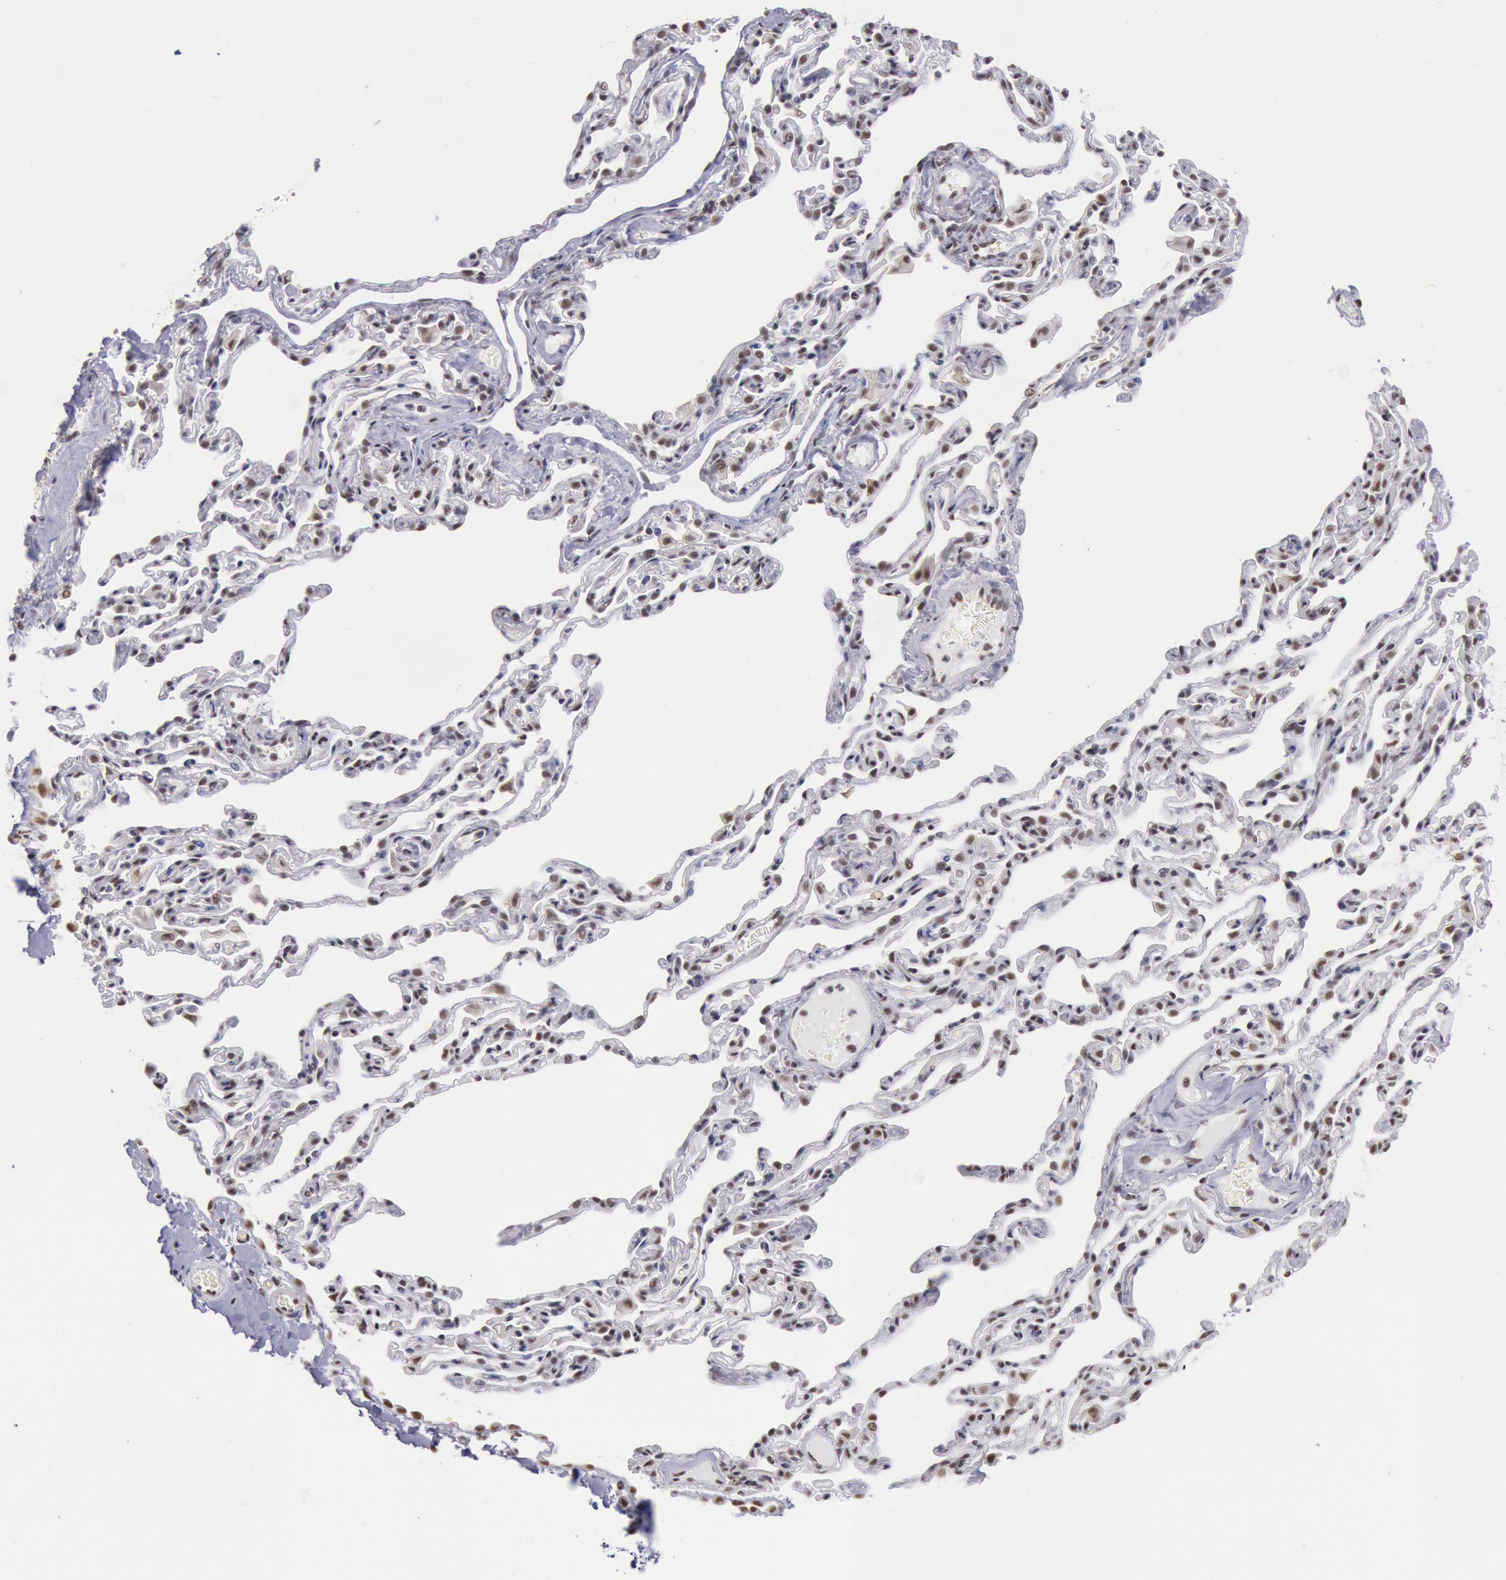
{"staining": {"intensity": "strong", "quantity": ">75%", "location": "nuclear"}, "tissue": "bronchus", "cell_type": "Respiratory epithelial cells", "image_type": "normal", "snomed": [{"axis": "morphology", "description": "Normal tissue, NOS"}, {"axis": "topography", "description": "Cartilage tissue"}, {"axis": "topography", "description": "Bronchus"}, {"axis": "topography", "description": "Lung"}], "caption": "Respiratory epithelial cells exhibit high levels of strong nuclear expression in about >75% of cells in normal human bronchus.", "gene": "SNRPD3", "patient": {"sex": "male", "age": 64}}